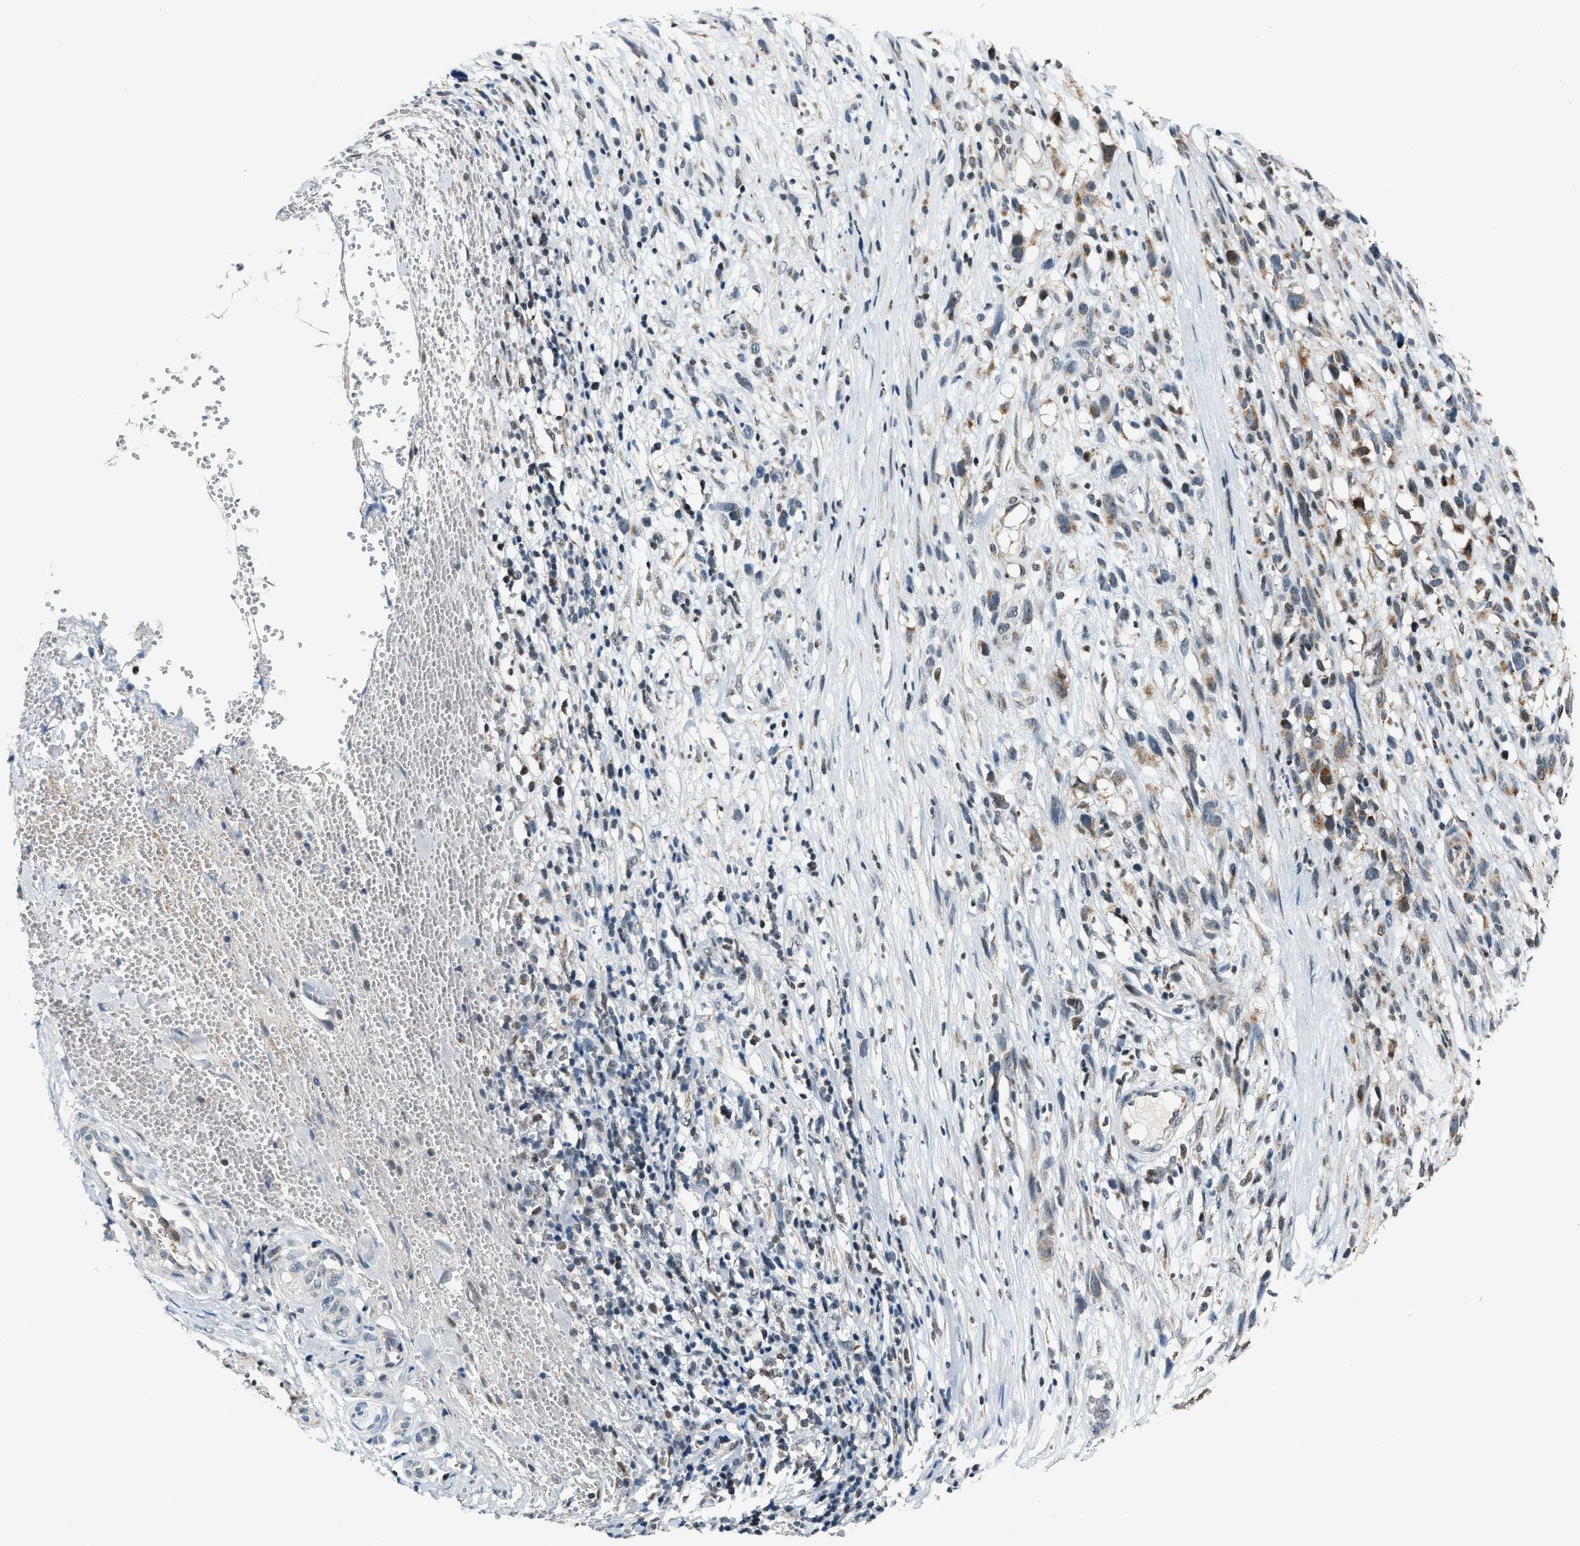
{"staining": {"intensity": "moderate", "quantity": "<25%", "location": "cytoplasmic/membranous"}, "tissue": "melanoma", "cell_type": "Tumor cells", "image_type": "cancer", "snomed": [{"axis": "morphology", "description": "Malignant melanoma, NOS"}, {"axis": "topography", "description": "Skin"}], "caption": "A high-resolution image shows immunohistochemistry (IHC) staining of melanoma, which displays moderate cytoplasmic/membranous staining in approximately <25% of tumor cells.", "gene": "CHN2", "patient": {"sex": "female", "age": 55}}